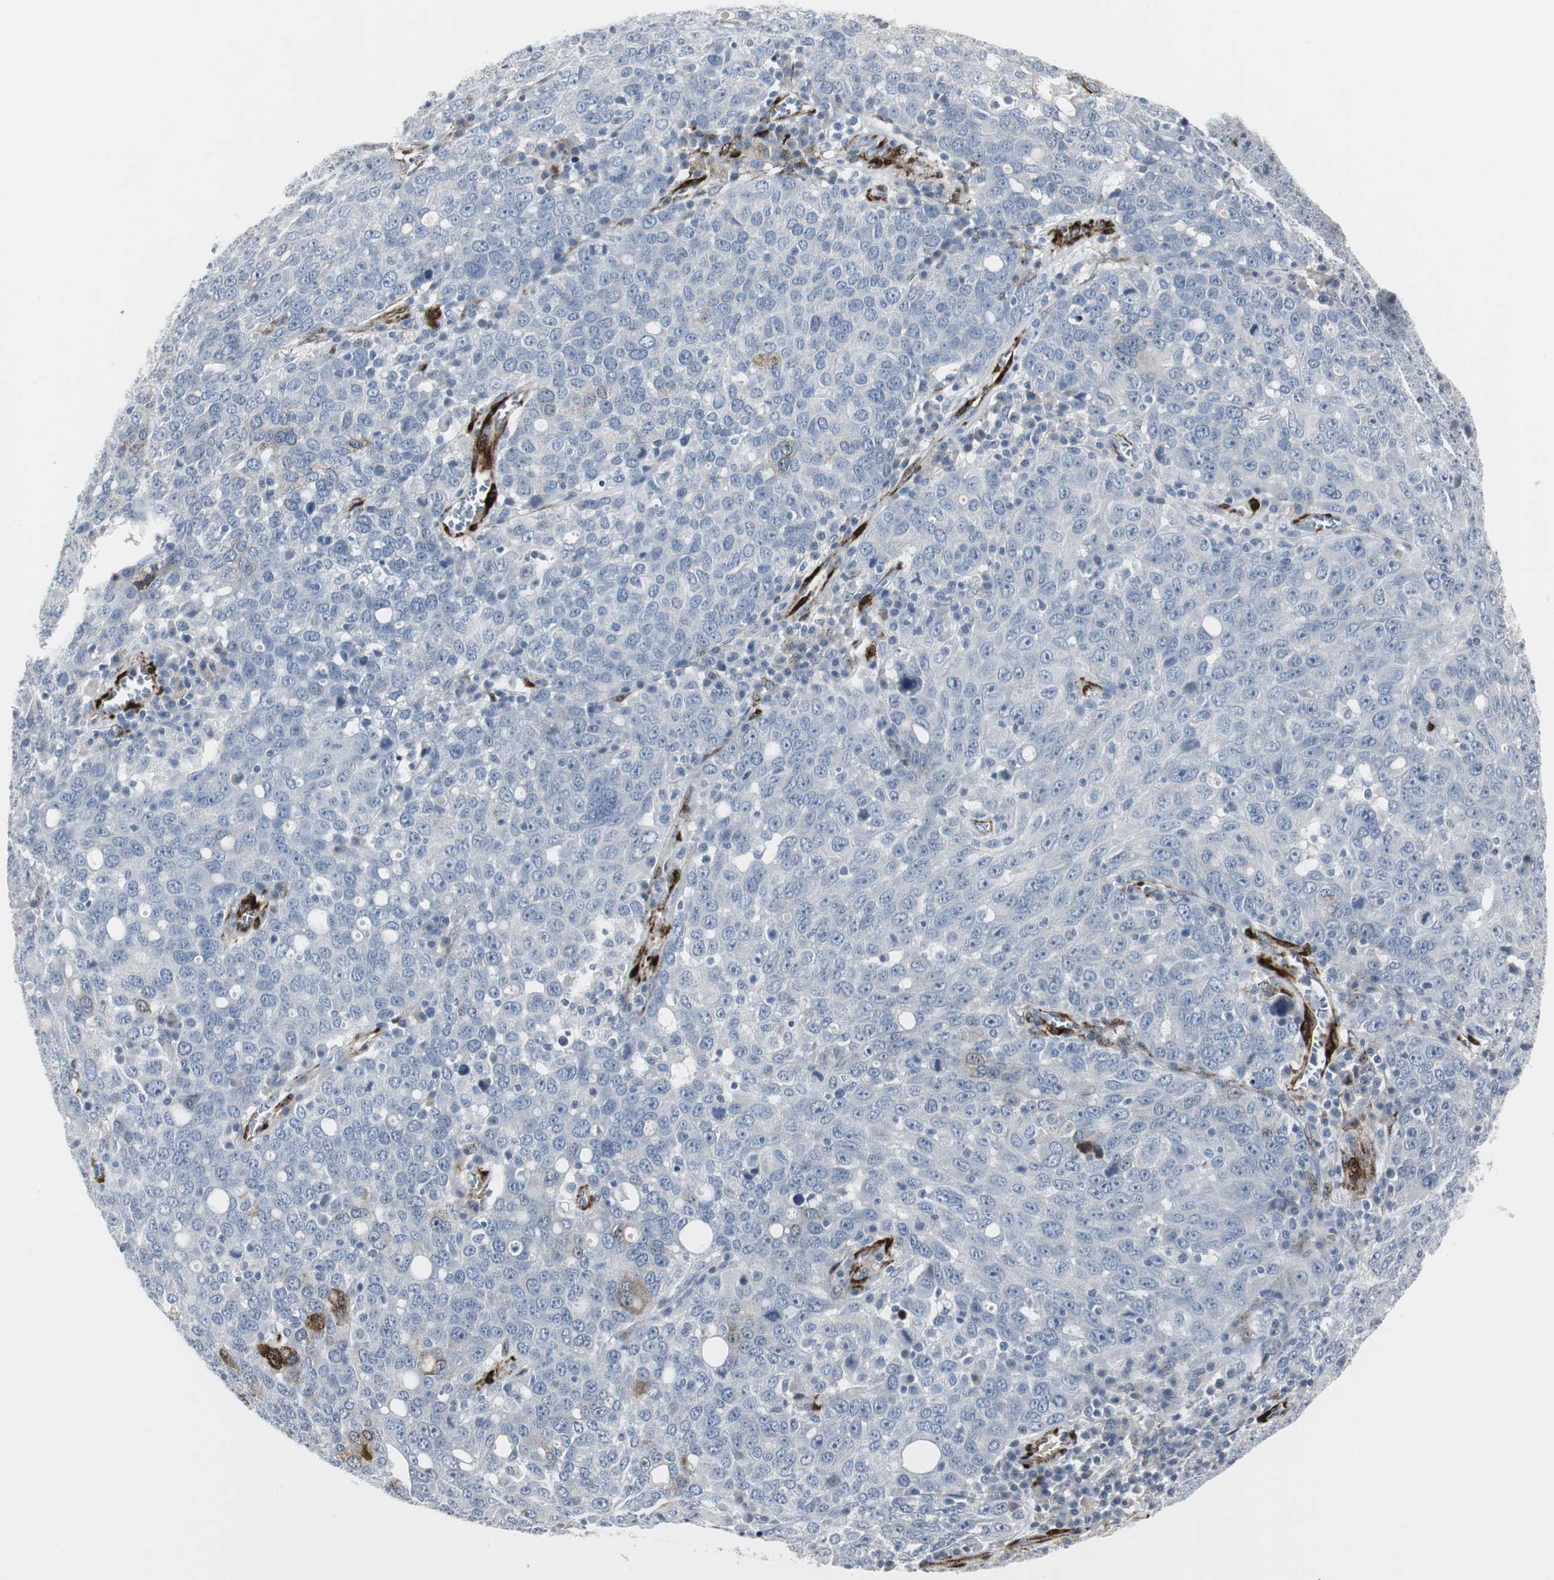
{"staining": {"intensity": "negative", "quantity": "none", "location": "none"}, "tissue": "ovarian cancer", "cell_type": "Tumor cells", "image_type": "cancer", "snomed": [{"axis": "morphology", "description": "Carcinoma, endometroid"}, {"axis": "topography", "description": "Ovary"}], "caption": "There is no significant positivity in tumor cells of ovarian cancer (endometroid carcinoma).", "gene": "PPP1R14A", "patient": {"sex": "female", "age": 62}}